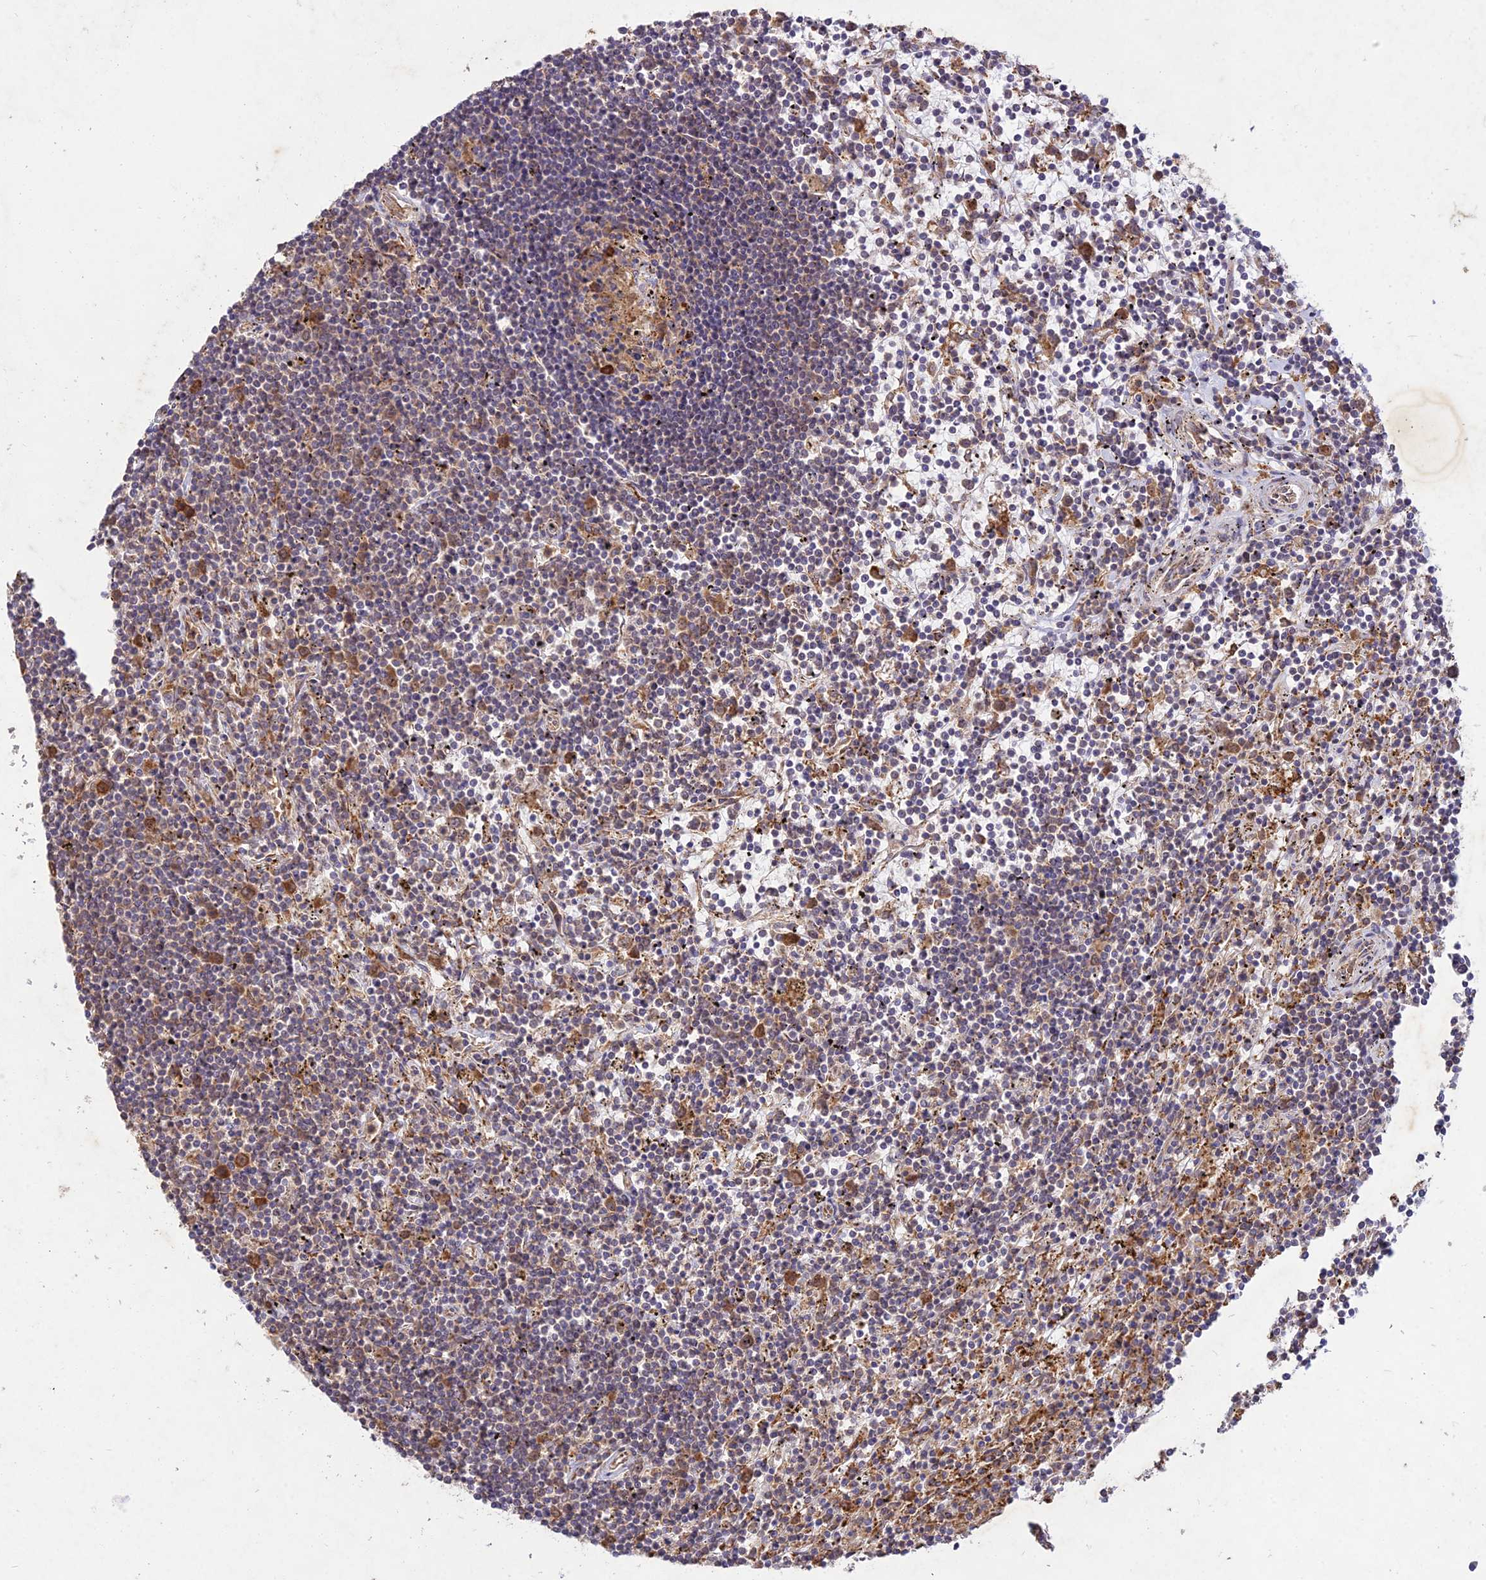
{"staining": {"intensity": "moderate", "quantity": "25%-75%", "location": "cytoplasmic/membranous"}, "tissue": "lymphoma", "cell_type": "Tumor cells", "image_type": "cancer", "snomed": [{"axis": "morphology", "description": "Malignant lymphoma, non-Hodgkin's type, Low grade"}, {"axis": "topography", "description": "Spleen"}], "caption": "A high-resolution histopathology image shows immunohistochemistry (IHC) staining of lymphoma, which exhibits moderate cytoplasmic/membranous staining in about 25%-75% of tumor cells.", "gene": "NXNL2", "patient": {"sex": "male", "age": 76}}